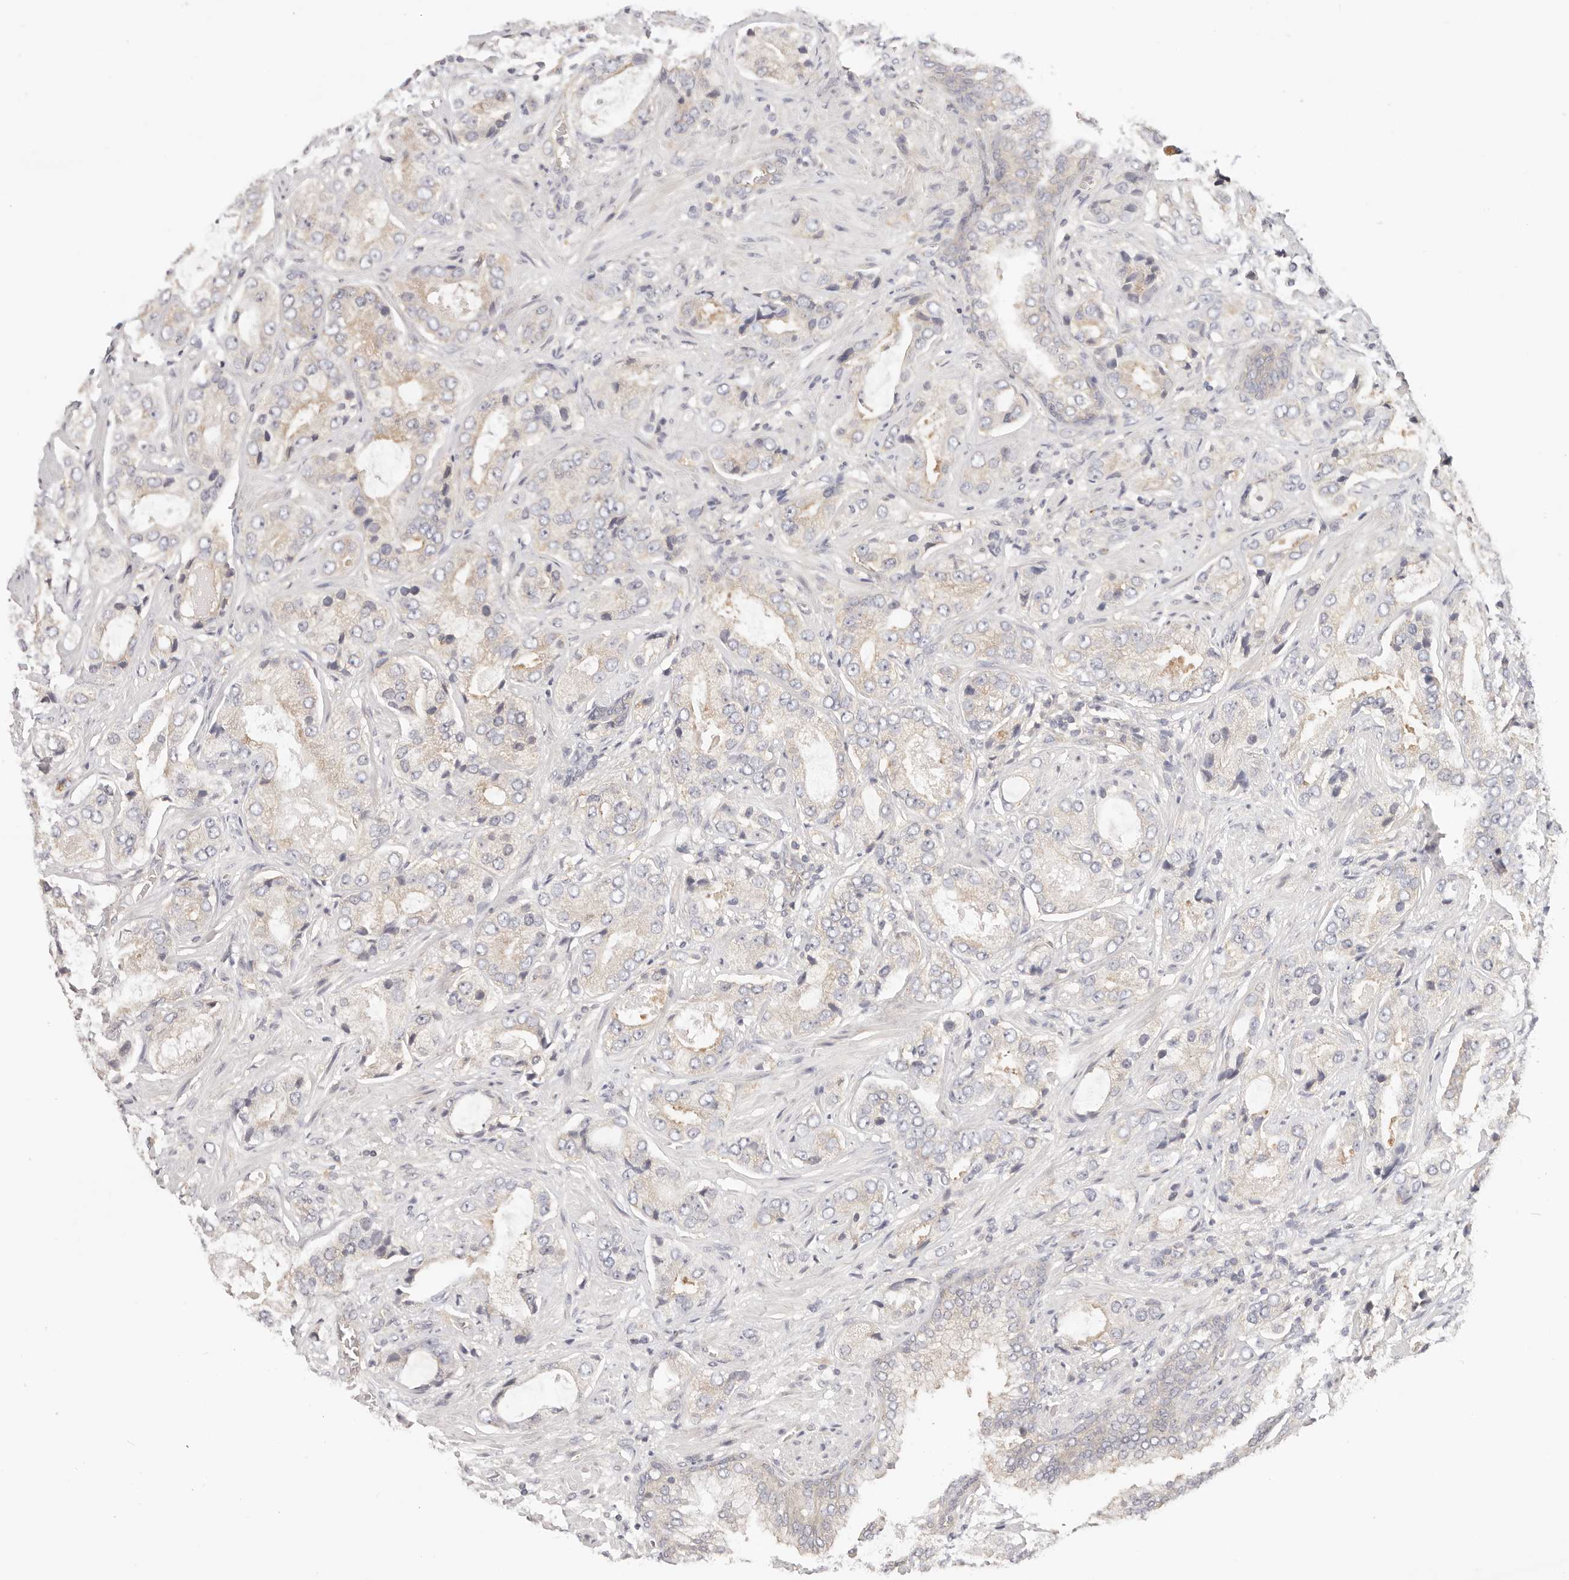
{"staining": {"intensity": "weak", "quantity": "25%-75%", "location": "cytoplasmic/membranous"}, "tissue": "prostate cancer", "cell_type": "Tumor cells", "image_type": "cancer", "snomed": [{"axis": "morphology", "description": "Normal tissue, NOS"}, {"axis": "morphology", "description": "Adenocarcinoma, High grade"}, {"axis": "topography", "description": "Prostate"}, {"axis": "topography", "description": "Peripheral nerve tissue"}], "caption": "Human prostate adenocarcinoma (high-grade) stained with a protein marker displays weak staining in tumor cells.", "gene": "KCMF1", "patient": {"sex": "male", "age": 59}}